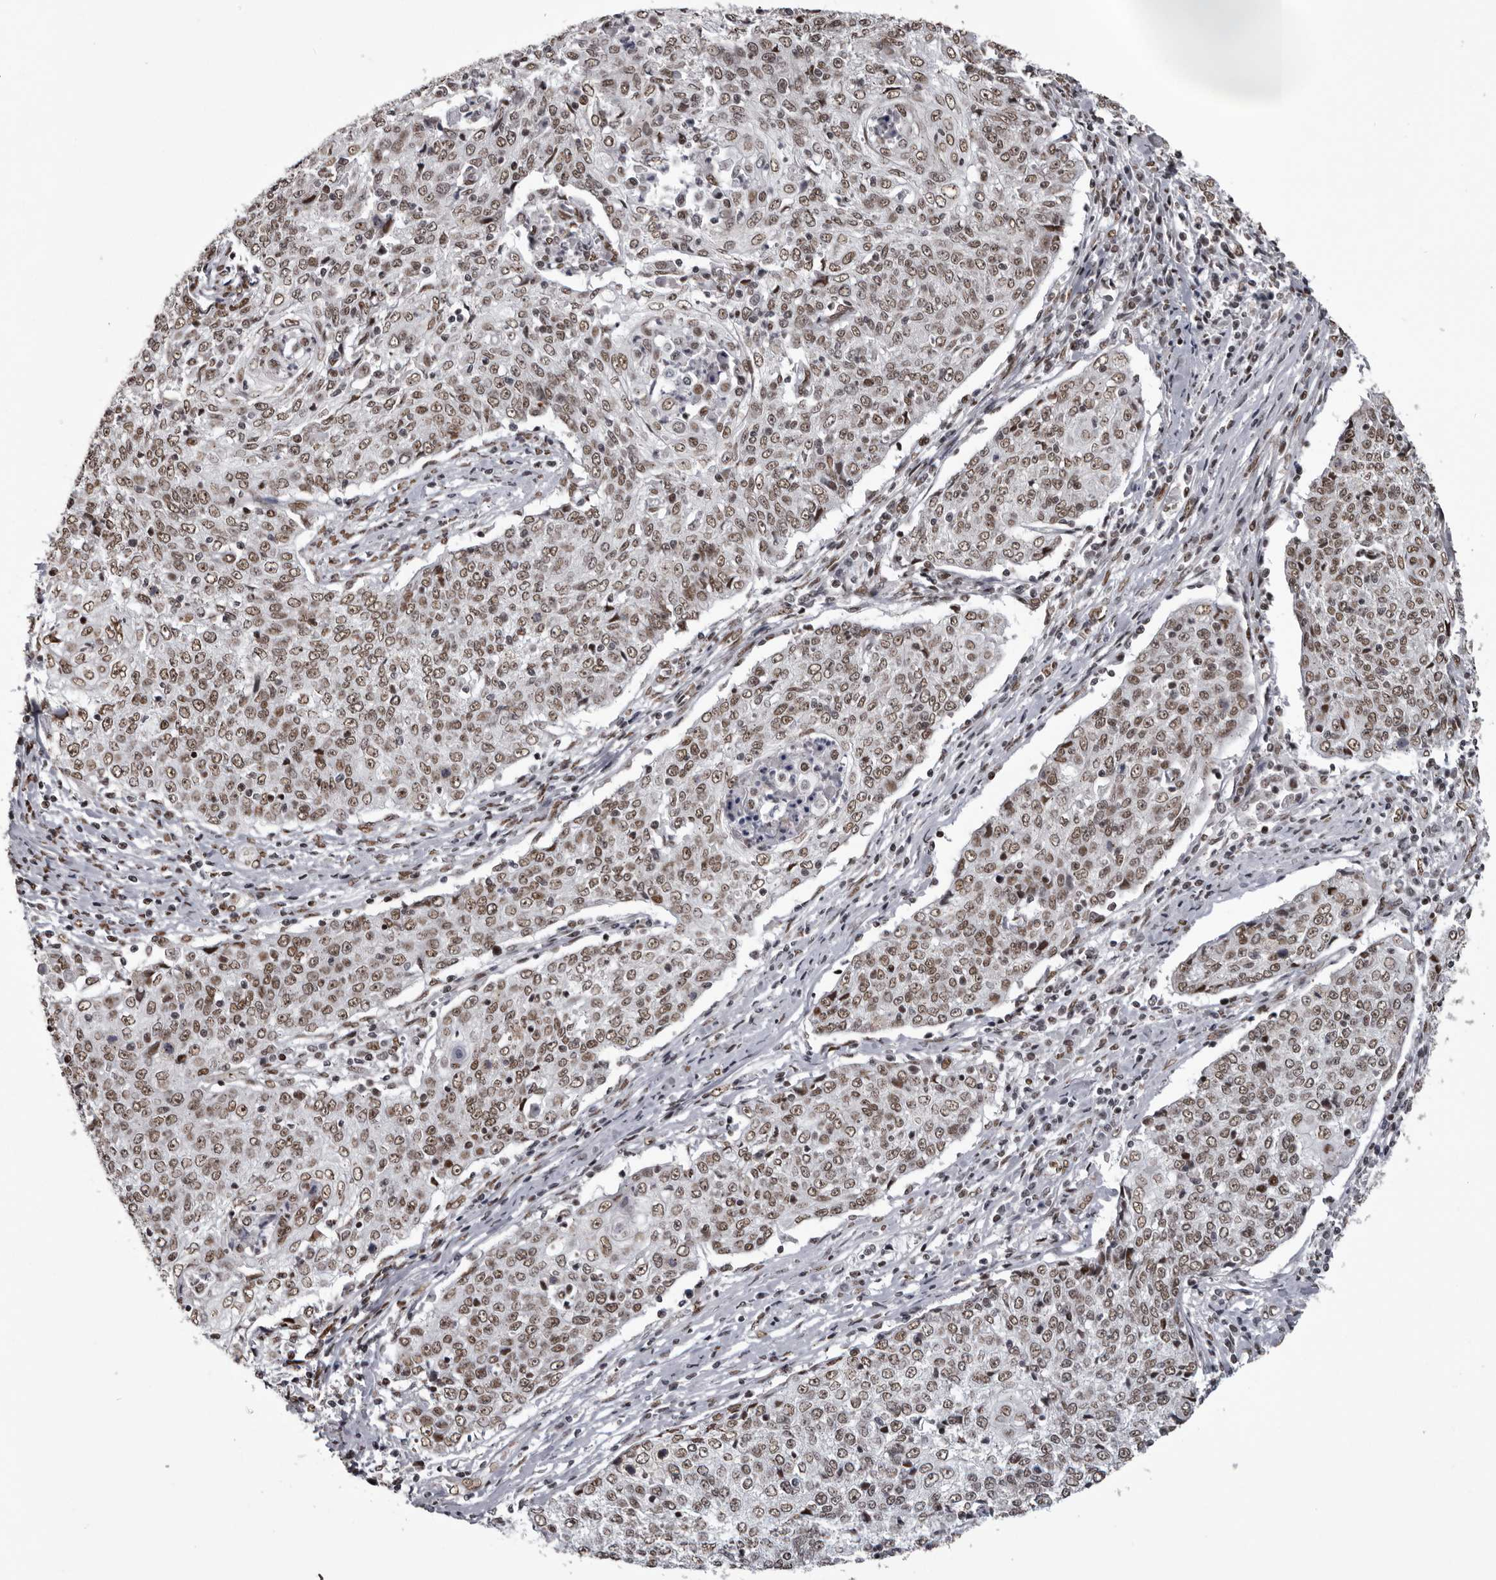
{"staining": {"intensity": "moderate", "quantity": ">75%", "location": "nuclear"}, "tissue": "cervical cancer", "cell_type": "Tumor cells", "image_type": "cancer", "snomed": [{"axis": "morphology", "description": "Squamous cell carcinoma, NOS"}, {"axis": "topography", "description": "Cervix"}], "caption": "A medium amount of moderate nuclear positivity is present in approximately >75% of tumor cells in cervical squamous cell carcinoma tissue.", "gene": "NUMA1", "patient": {"sex": "female", "age": 48}}